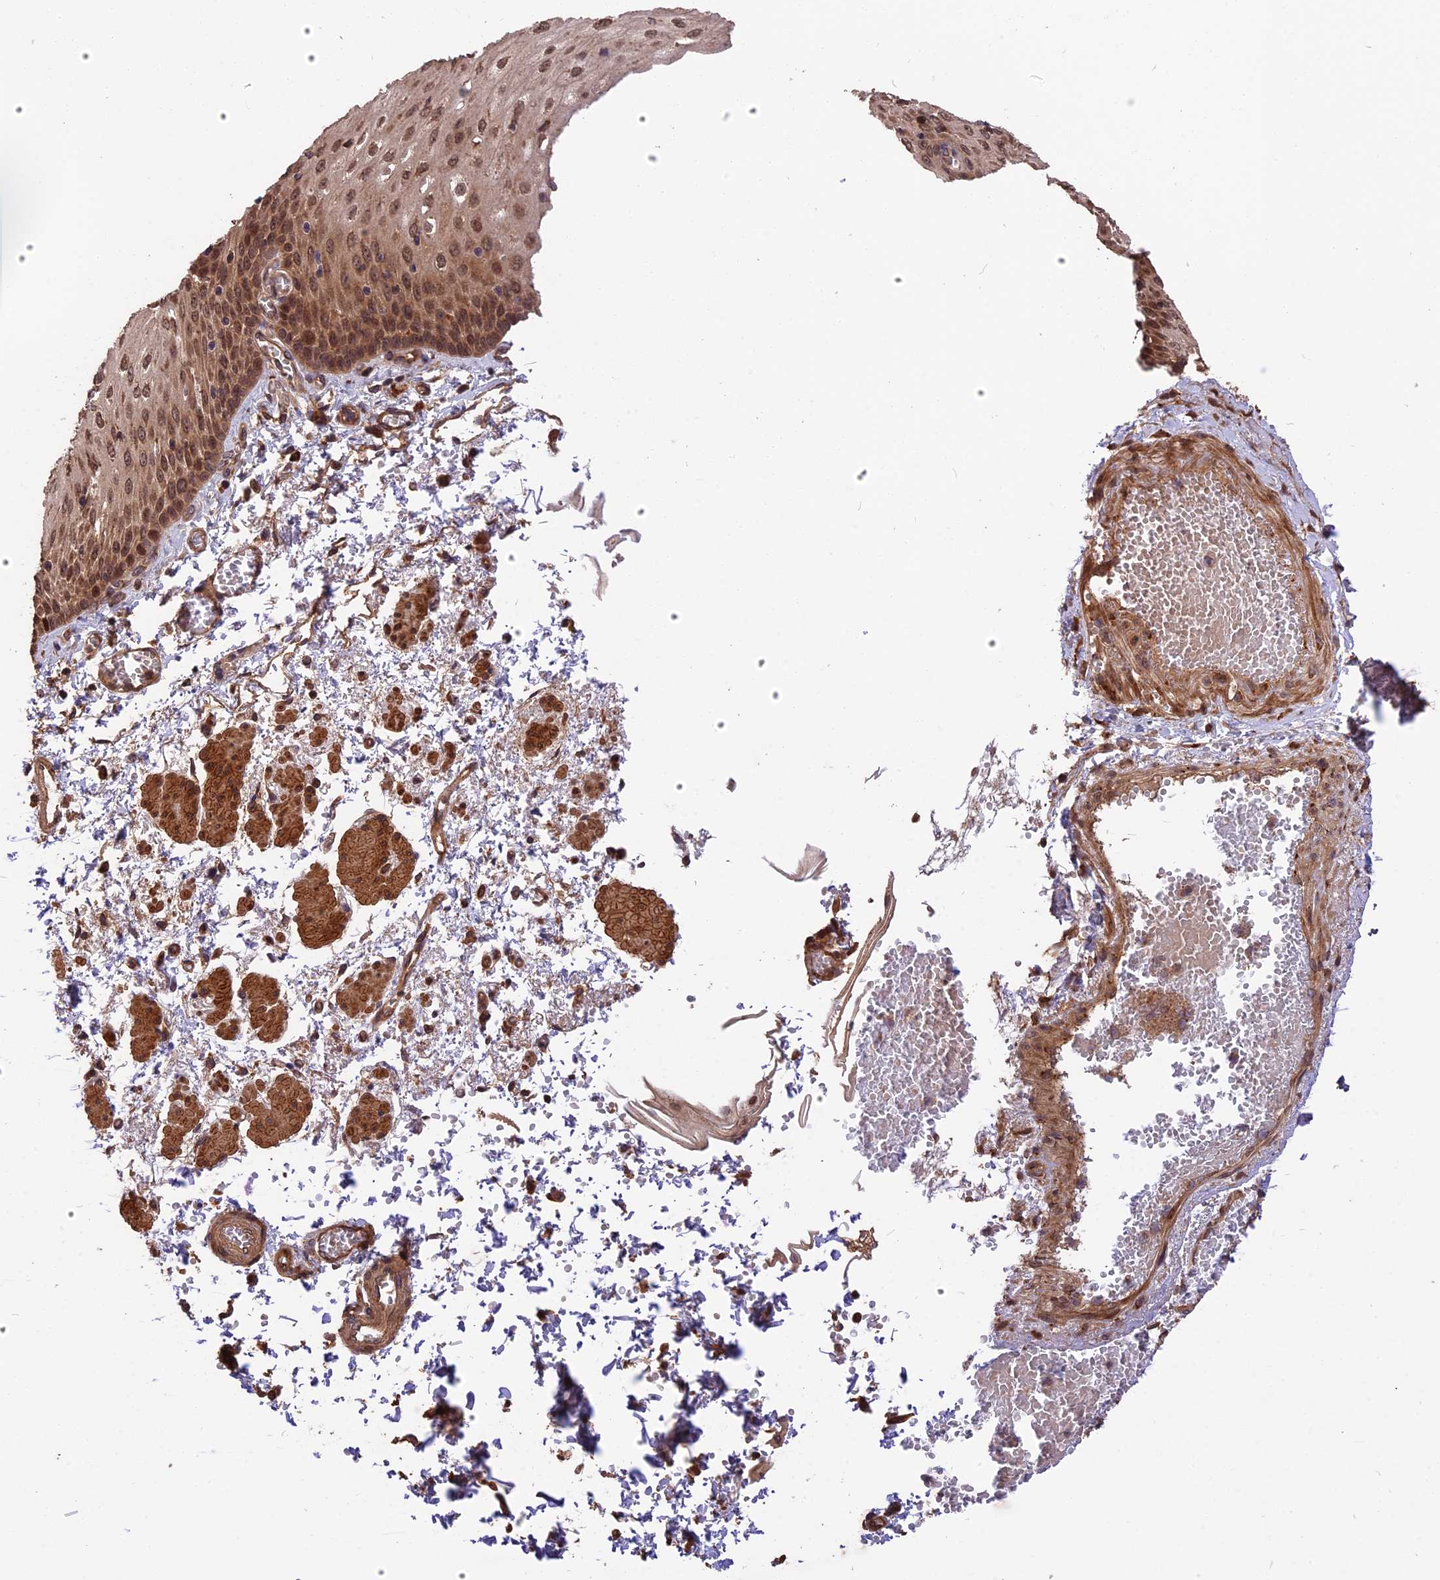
{"staining": {"intensity": "strong", "quantity": ">75%", "location": "nuclear"}, "tissue": "esophagus", "cell_type": "Squamous epithelial cells", "image_type": "normal", "snomed": [{"axis": "morphology", "description": "Normal tissue, NOS"}, {"axis": "topography", "description": "Esophagus"}], "caption": "This is a photomicrograph of IHC staining of unremarkable esophagus, which shows strong positivity in the nuclear of squamous epithelial cells.", "gene": "ESCO1", "patient": {"sex": "male", "age": 81}}